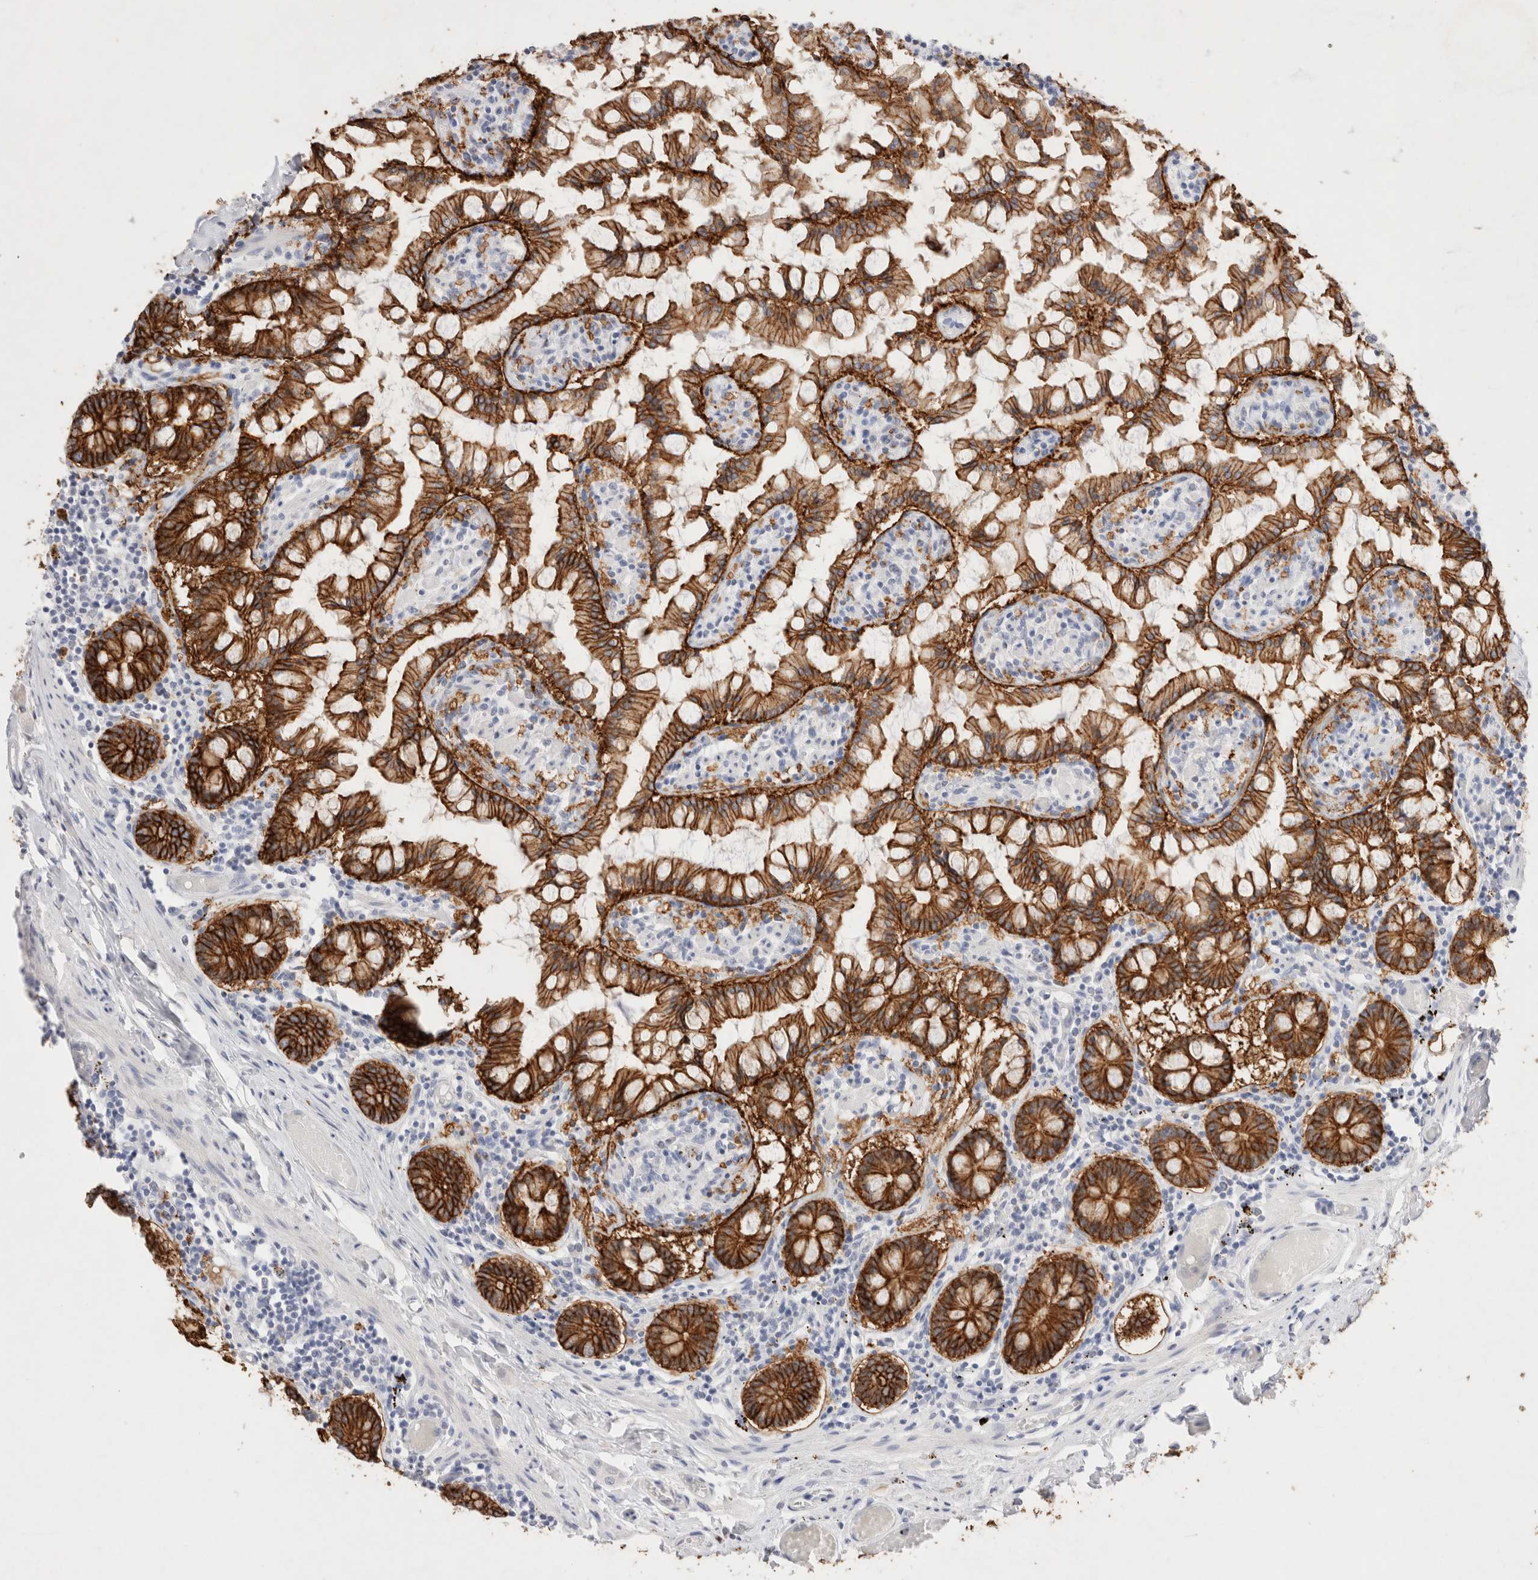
{"staining": {"intensity": "strong", "quantity": ">75%", "location": "cytoplasmic/membranous"}, "tissue": "small intestine", "cell_type": "Glandular cells", "image_type": "normal", "snomed": [{"axis": "morphology", "description": "Normal tissue, NOS"}, {"axis": "topography", "description": "Small intestine"}], "caption": "A brown stain shows strong cytoplasmic/membranous staining of a protein in glandular cells of normal small intestine. The staining was performed using DAB, with brown indicating positive protein expression. Nuclei are stained blue with hematoxylin.", "gene": "EPCAM", "patient": {"sex": "male", "age": 41}}